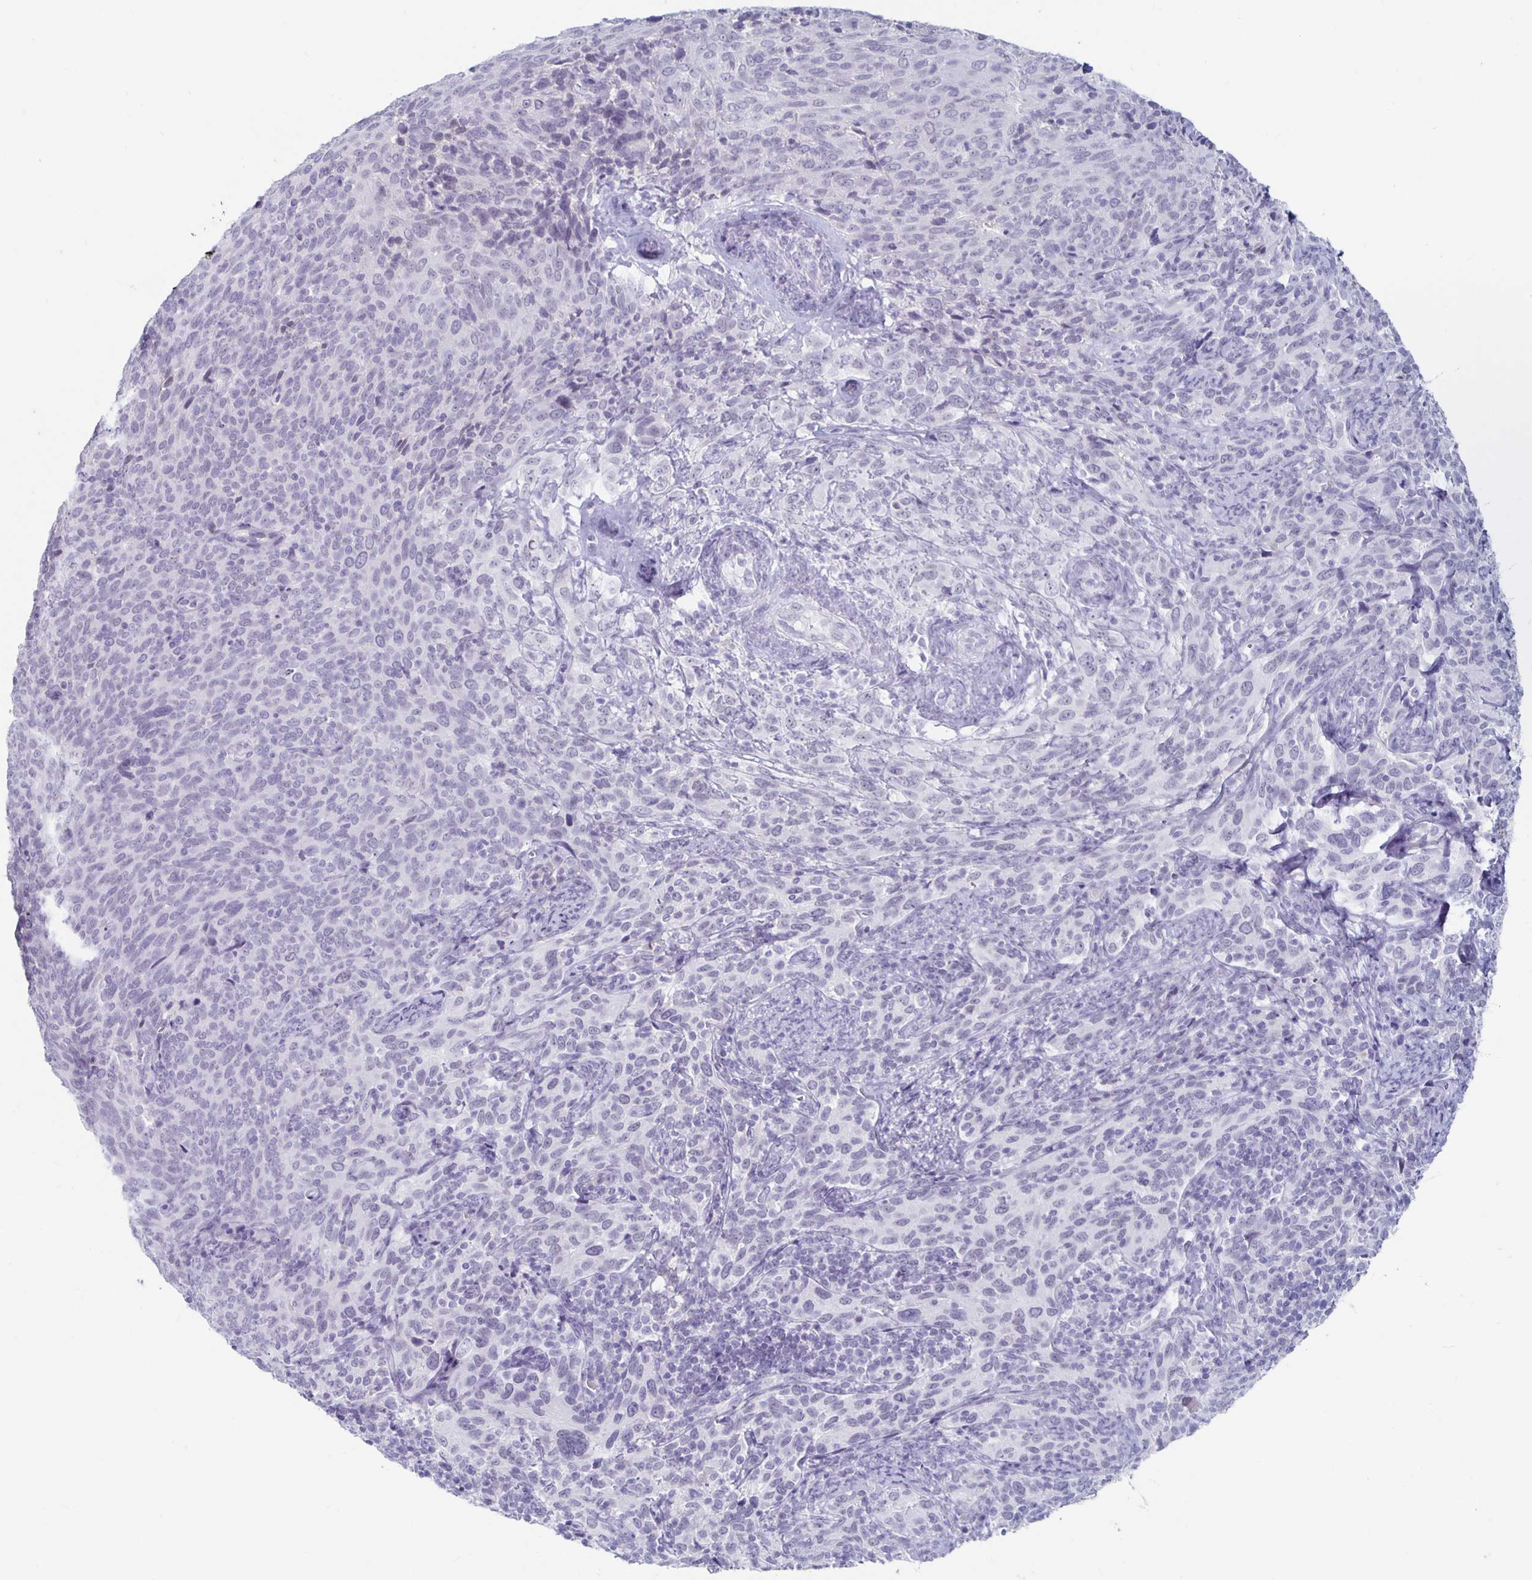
{"staining": {"intensity": "negative", "quantity": "none", "location": "none"}, "tissue": "cervical cancer", "cell_type": "Tumor cells", "image_type": "cancer", "snomed": [{"axis": "morphology", "description": "Squamous cell carcinoma, NOS"}, {"axis": "topography", "description": "Cervix"}], "caption": "Immunohistochemical staining of cervical squamous cell carcinoma displays no significant staining in tumor cells. Brightfield microscopy of immunohistochemistry (IHC) stained with DAB (brown) and hematoxylin (blue), captured at high magnification.", "gene": "KCNQ2", "patient": {"sex": "female", "age": 51}}